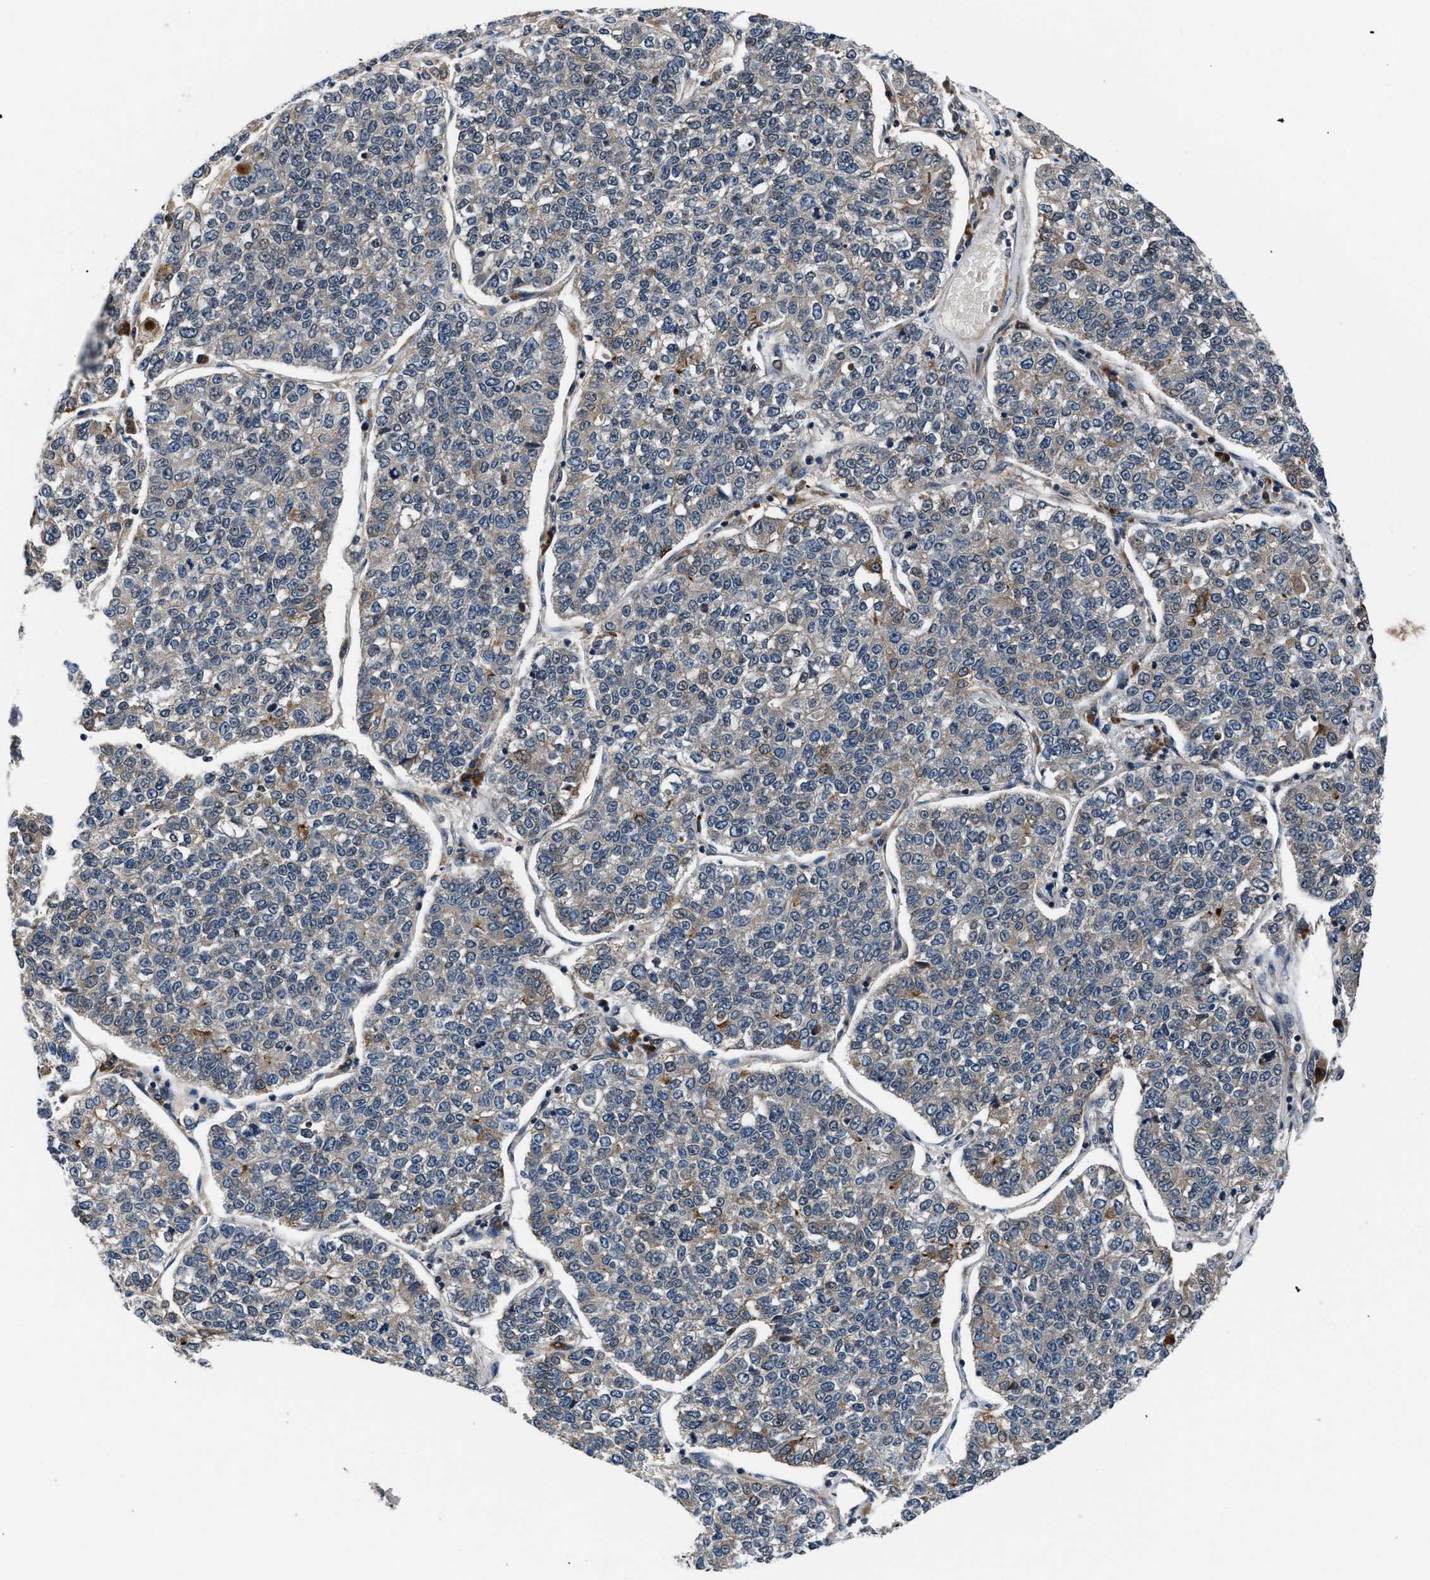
{"staining": {"intensity": "weak", "quantity": "<25%", "location": "cytoplasmic/membranous"}, "tissue": "lung cancer", "cell_type": "Tumor cells", "image_type": "cancer", "snomed": [{"axis": "morphology", "description": "Adenocarcinoma, NOS"}, {"axis": "topography", "description": "Lung"}], "caption": "Photomicrograph shows no protein expression in tumor cells of lung cancer tissue.", "gene": "PRPSAP2", "patient": {"sex": "male", "age": 49}}